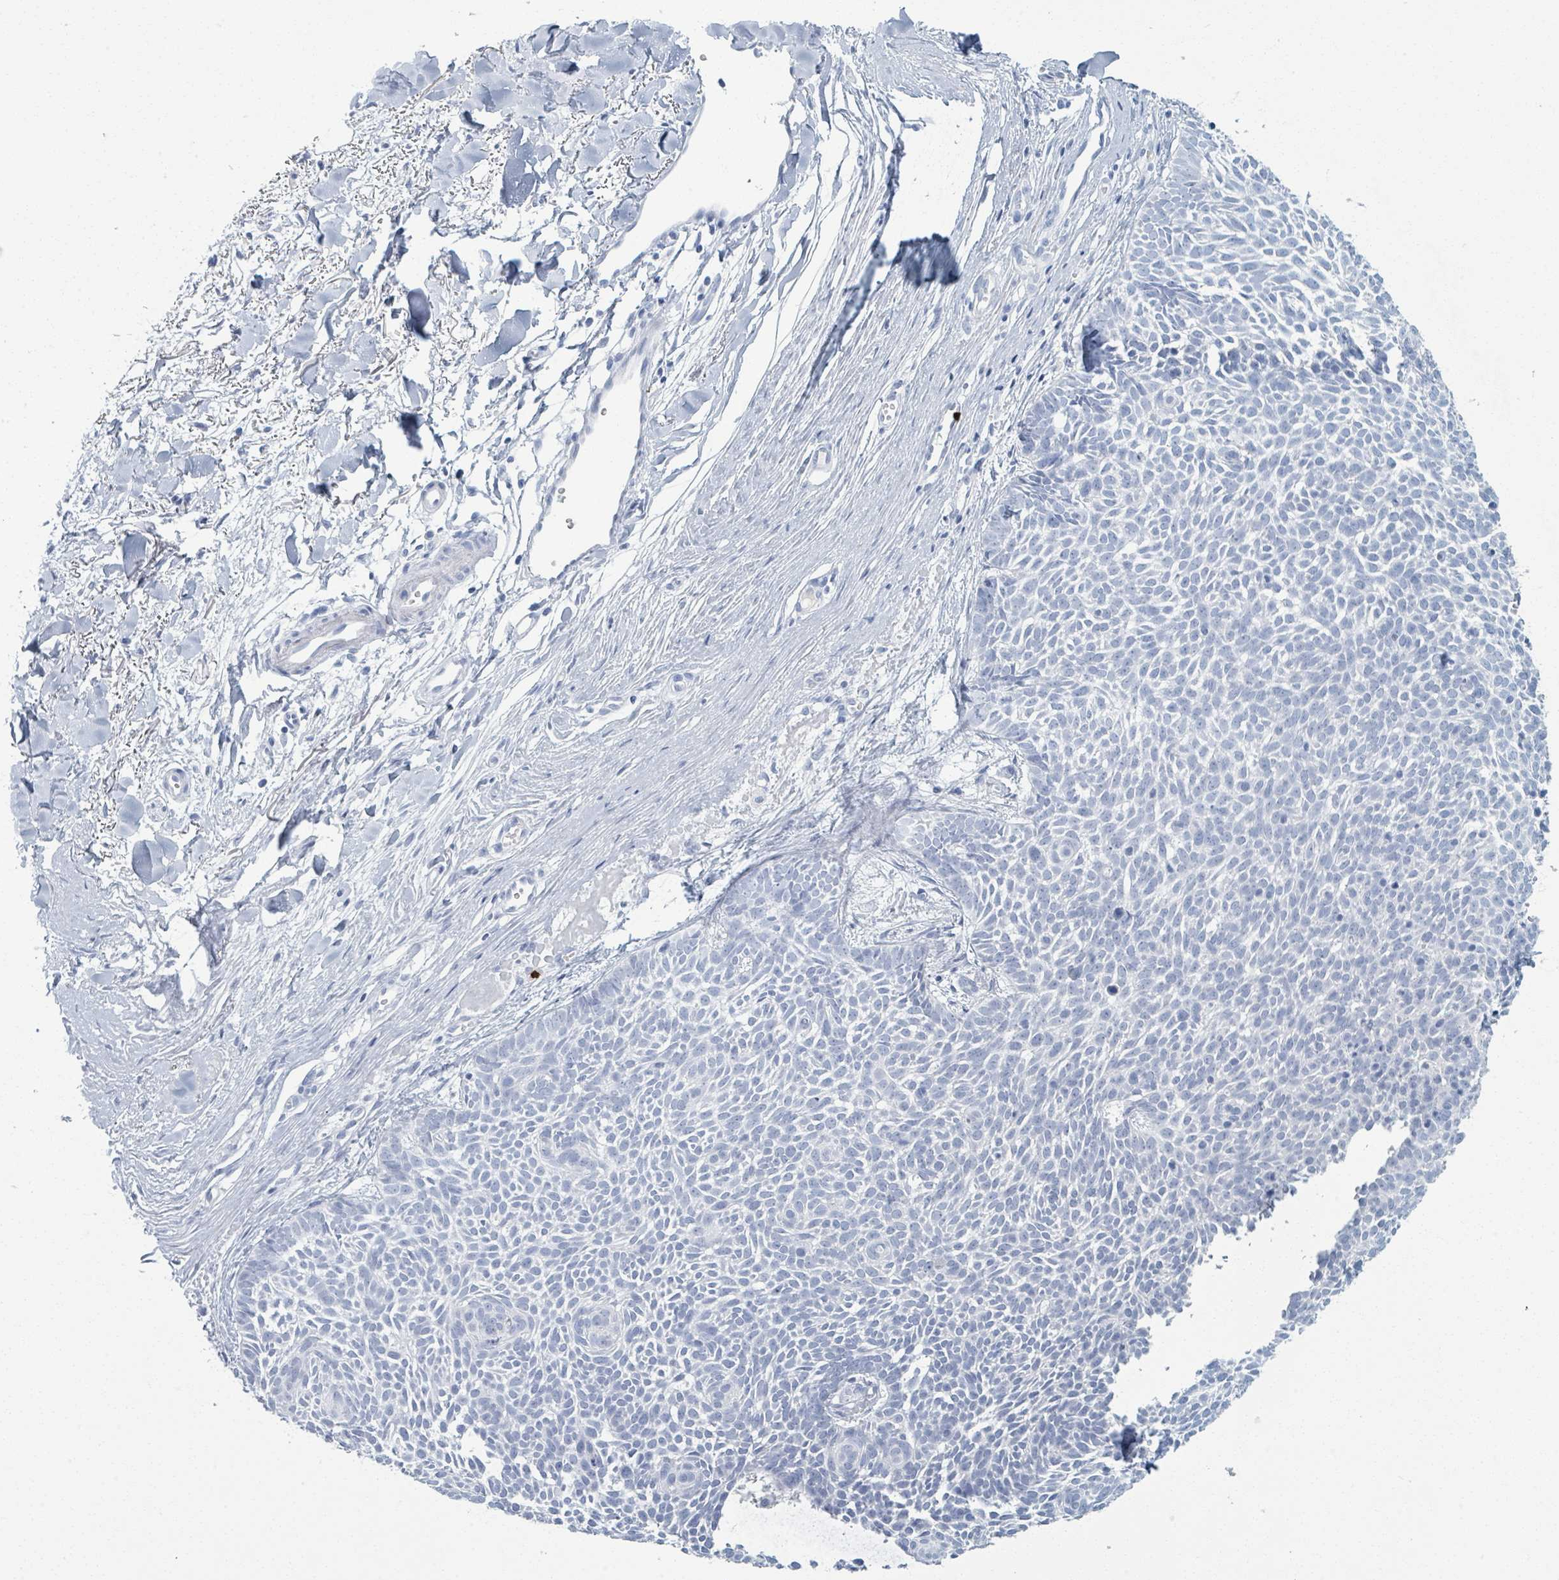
{"staining": {"intensity": "negative", "quantity": "none", "location": "none"}, "tissue": "skin cancer", "cell_type": "Tumor cells", "image_type": "cancer", "snomed": [{"axis": "morphology", "description": "Basal cell carcinoma"}, {"axis": "topography", "description": "Skin"}], "caption": "Human skin basal cell carcinoma stained for a protein using immunohistochemistry (IHC) demonstrates no expression in tumor cells.", "gene": "DEFA4", "patient": {"sex": "male", "age": 61}}